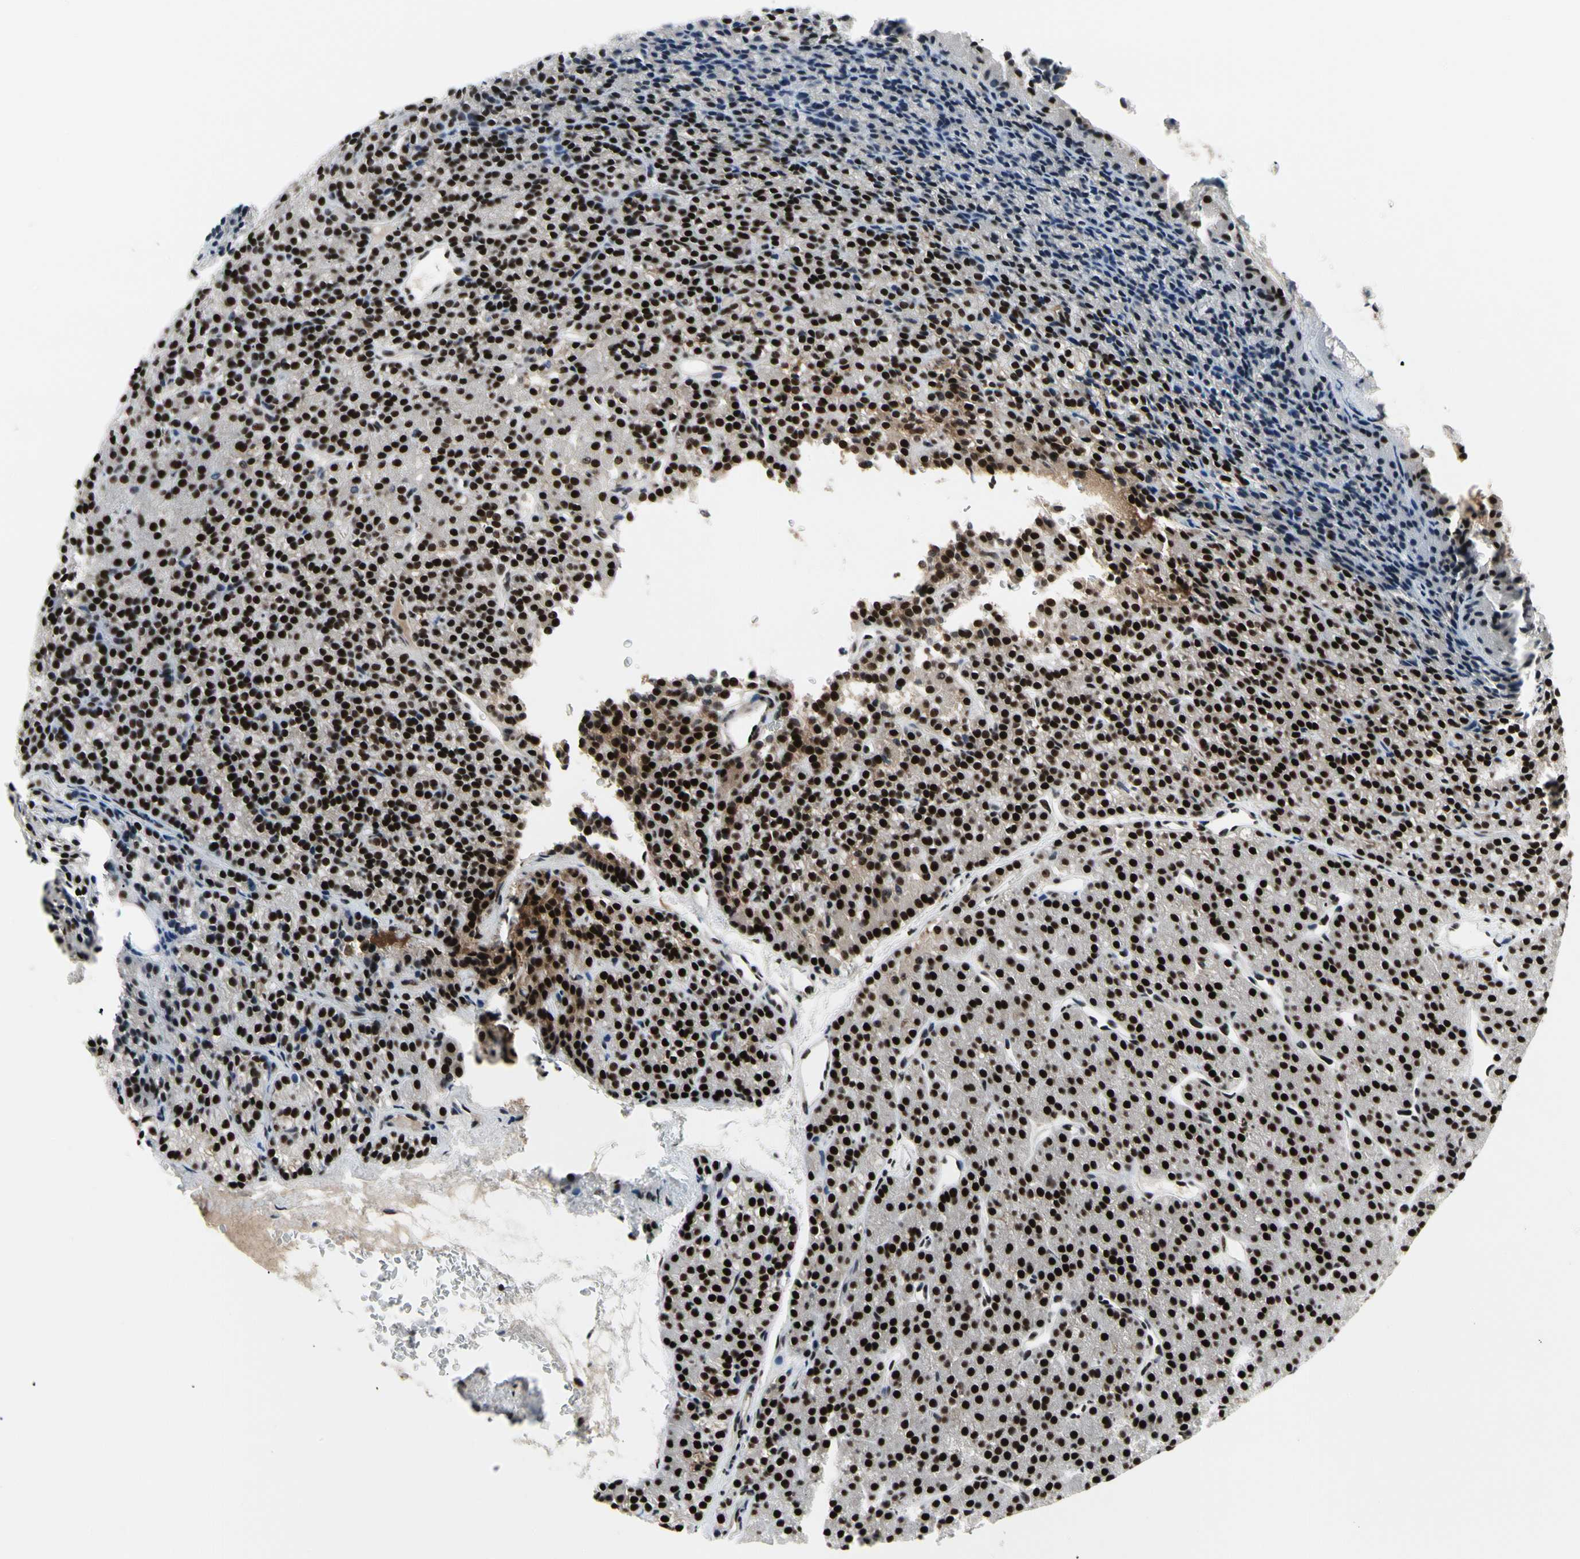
{"staining": {"intensity": "strong", "quantity": ">75%", "location": "nuclear"}, "tissue": "parathyroid gland", "cell_type": "Glandular cells", "image_type": "normal", "snomed": [{"axis": "morphology", "description": "Normal tissue, NOS"}, {"axis": "morphology", "description": "Hyperplasia, NOS"}, {"axis": "topography", "description": "Parathyroid gland"}], "caption": "Strong nuclear protein staining is present in approximately >75% of glandular cells in parathyroid gland. The staining was performed using DAB (3,3'-diaminobenzidine), with brown indicating positive protein expression. Nuclei are stained blue with hematoxylin.", "gene": "SRSF11", "patient": {"sex": "male", "age": 44}}